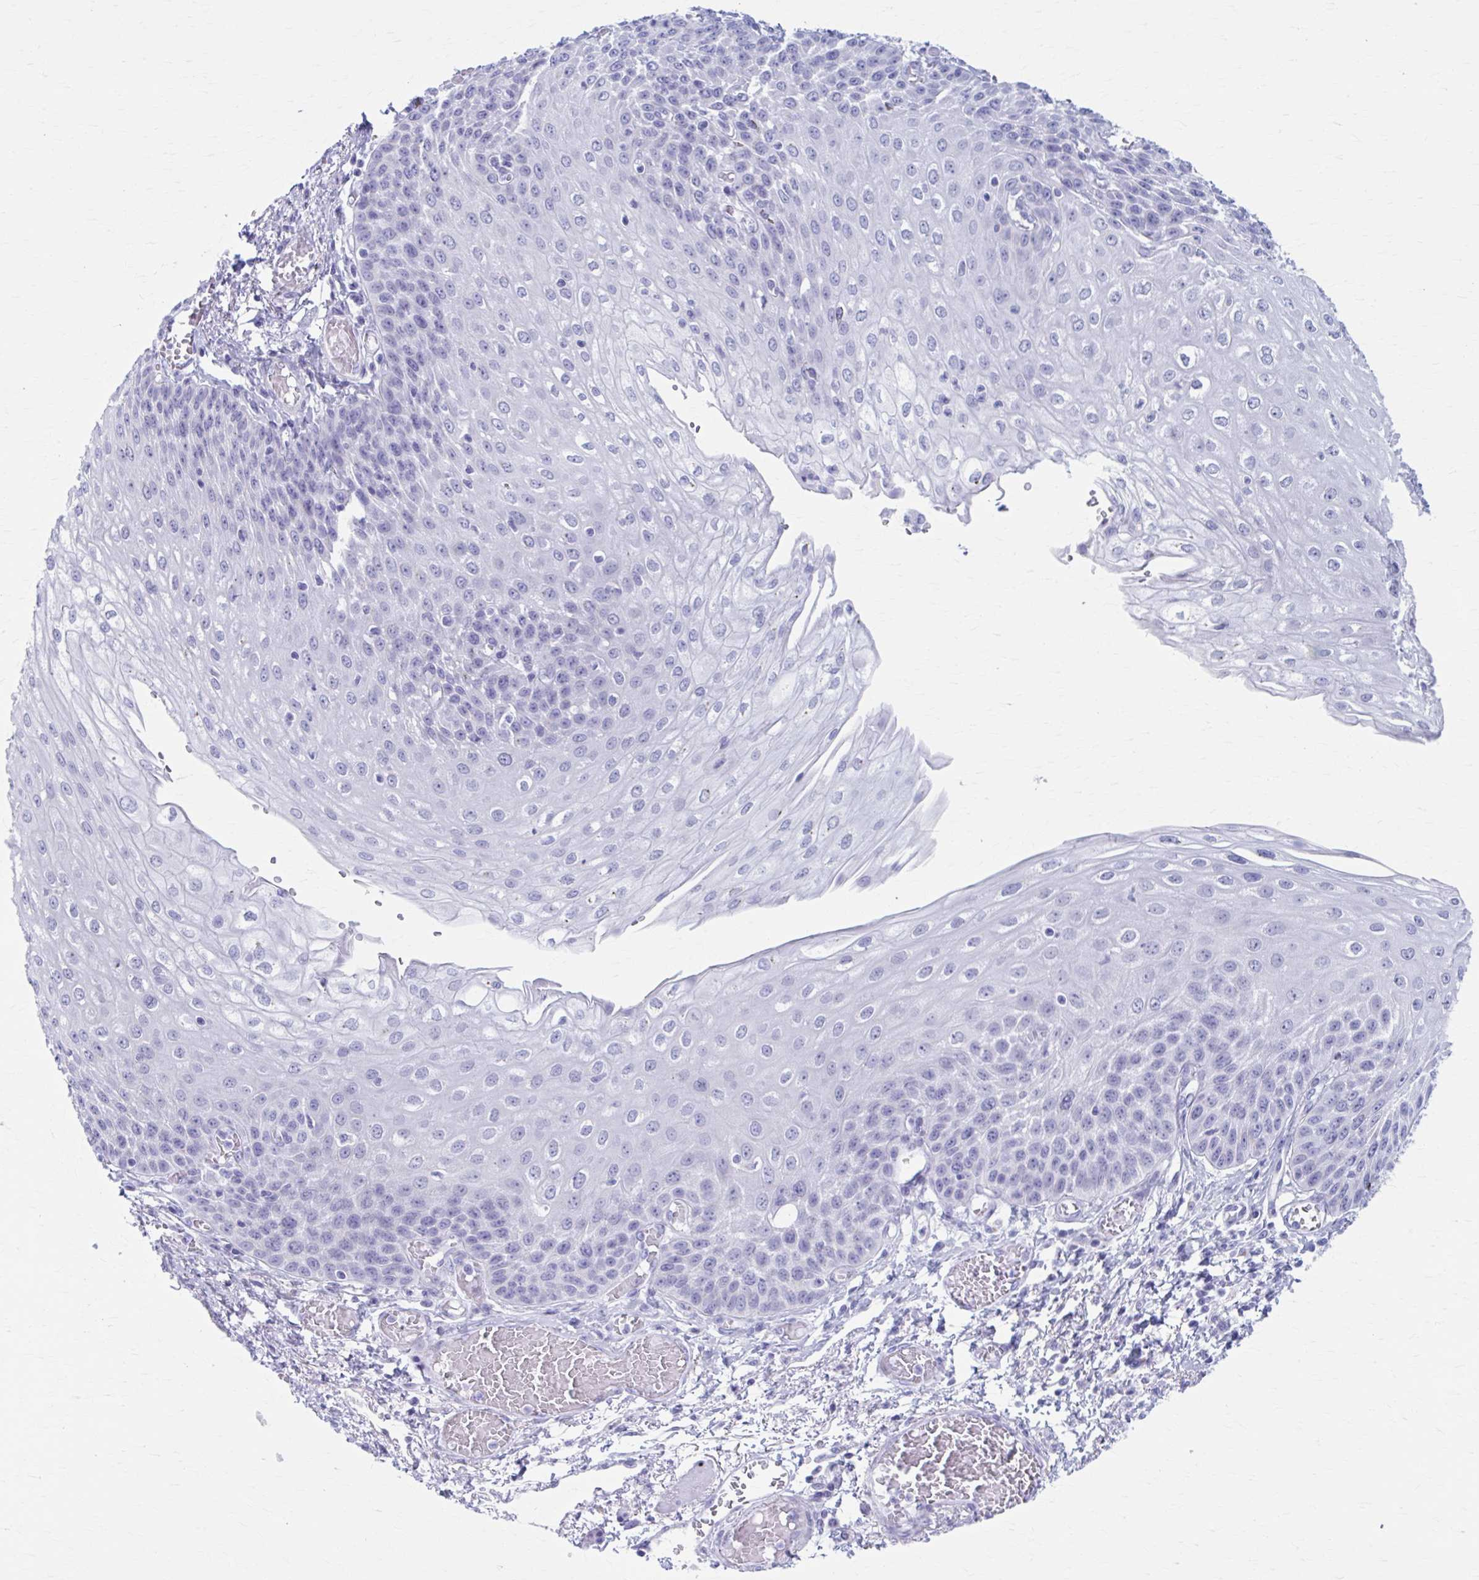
{"staining": {"intensity": "negative", "quantity": "none", "location": "none"}, "tissue": "esophagus", "cell_type": "Squamous epithelial cells", "image_type": "normal", "snomed": [{"axis": "morphology", "description": "Normal tissue, NOS"}, {"axis": "morphology", "description": "Adenocarcinoma, NOS"}, {"axis": "topography", "description": "Esophagus"}], "caption": "The photomicrograph reveals no staining of squamous epithelial cells in unremarkable esophagus.", "gene": "KCNE2", "patient": {"sex": "male", "age": 81}}